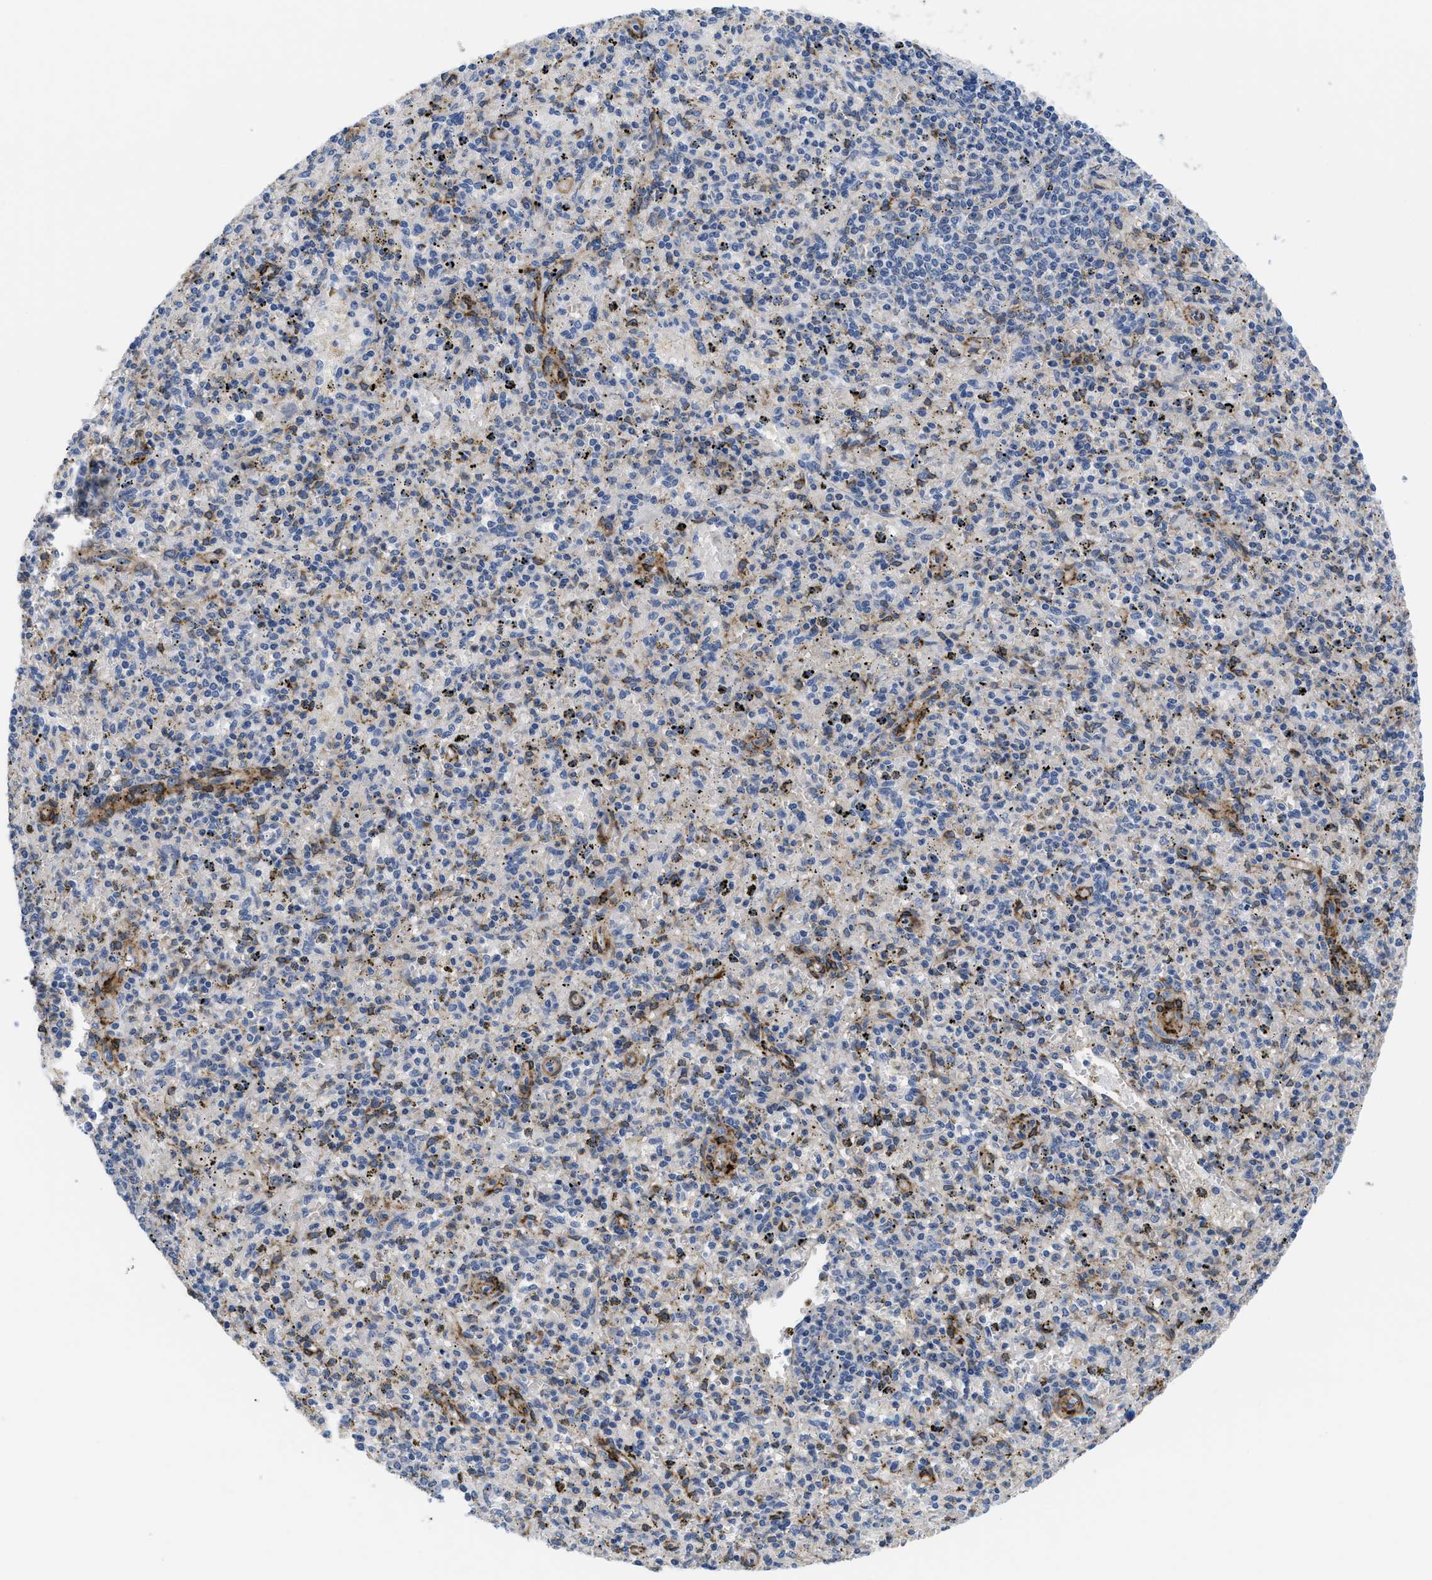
{"staining": {"intensity": "negative", "quantity": "none", "location": "none"}, "tissue": "spleen", "cell_type": "Cells in red pulp", "image_type": "normal", "snomed": [{"axis": "morphology", "description": "Normal tissue, NOS"}, {"axis": "topography", "description": "Spleen"}], "caption": "IHC histopathology image of unremarkable spleen: spleen stained with DAB (3,3'-diaminobenzidine) shows no significant protein expression in cells in red pulp.", "gene": "SQLE", "patient": {"sex": "male", "age": 72}}